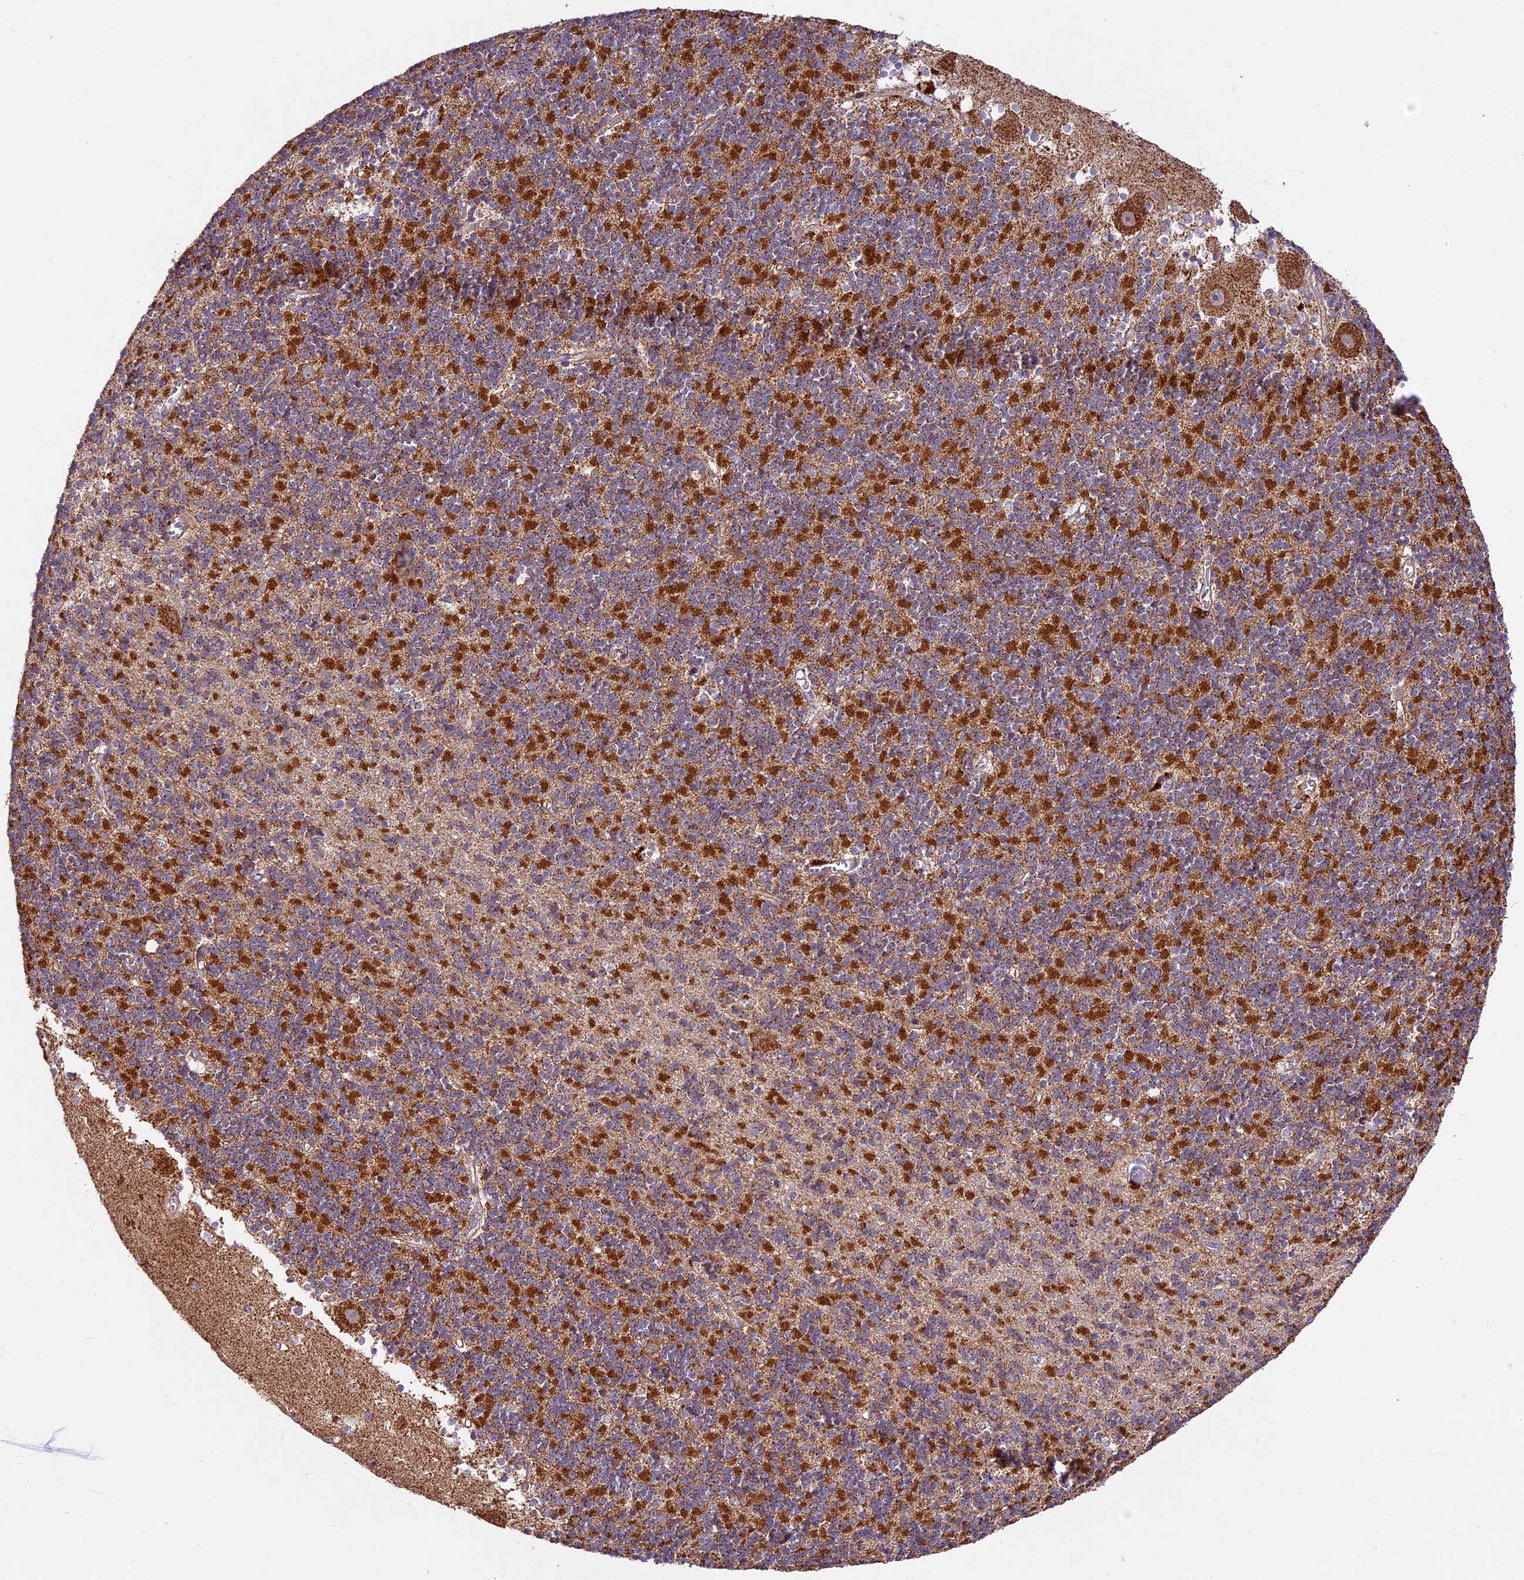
{"staining": {"intensity": "strong", "quantity": "25%-75%", "location": "cytoplasmic/membranous"}, "tissue": "cerebellum", "cell_type": "Cells in granular layer", "image_type": "normal", "snomed": [{"axis": "morphology", "description": "Normal tissue, NOS"}, {"axis": "topography", "description": "Cerebellum"}], "caption": "This is a histology image of immunohistochemistry staining of unremarkable cerebellum, which shows strong positivity in the cytoplasmic/membranous of cells in granular layer.", "gene": "NDUFA8", "patient": {"sex": "male", "age": 54}}